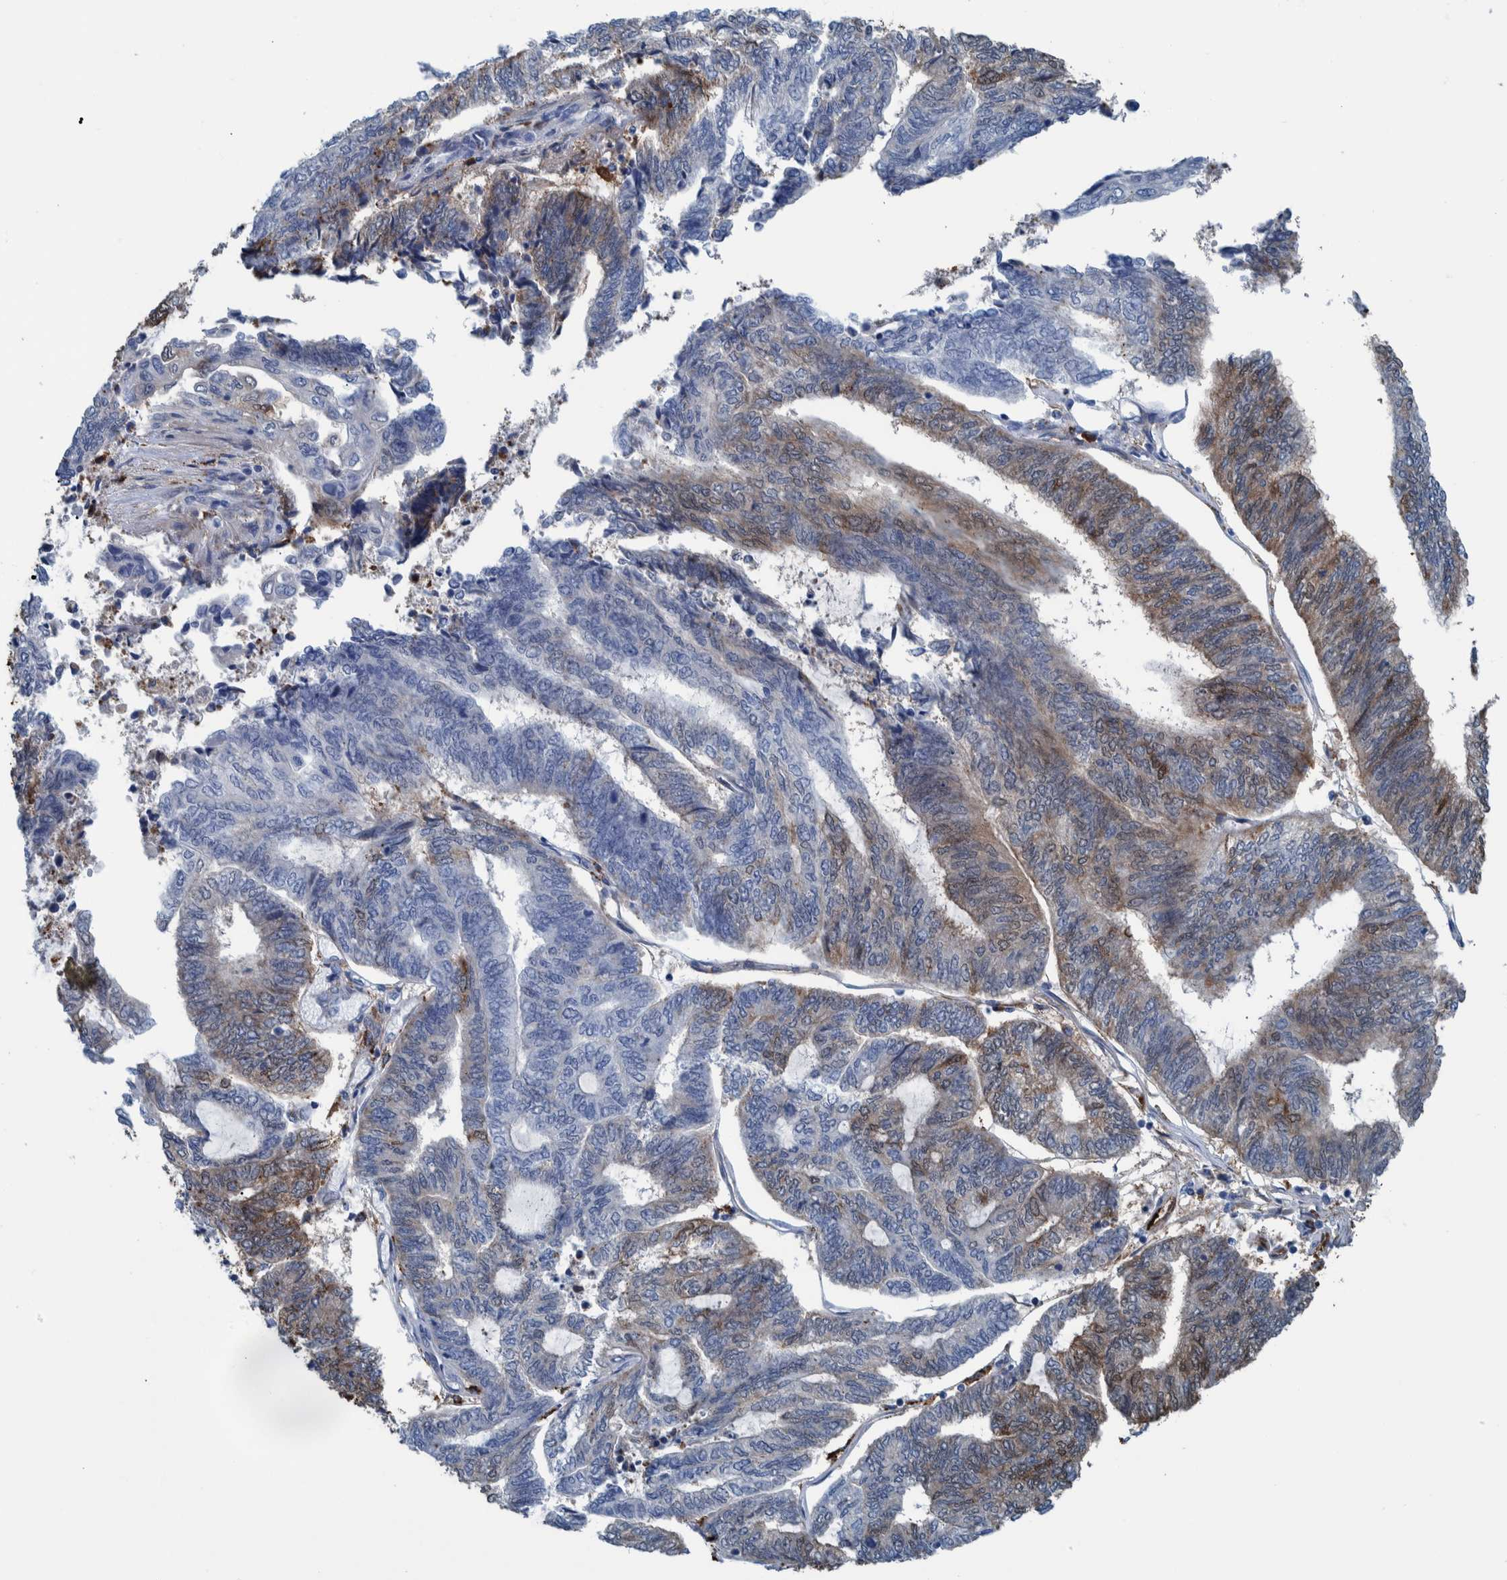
{"staining": {"intensity": "weak", "quantity": "25%-75%", "location": "cytoplasmic/membranous"}, "tissue": "endometrial cancer", "cell_type": "Tumor cells", "image_type": "cancer", "snomed": [{"axis": "morphology", "description": "Adenocarcinoma, NOS"}, {"axis": "topography", "description": "Uterus"}, {"axis": "topography", "description": "Endometrium"}], "caption": "A brown stain shows weak cytoplasmic/membranous staining of a protein in human adenocarcinoma (endometrial) tumor cells.", "gene": "IDO1", "patient": {"sex": "female", "age": 70}}